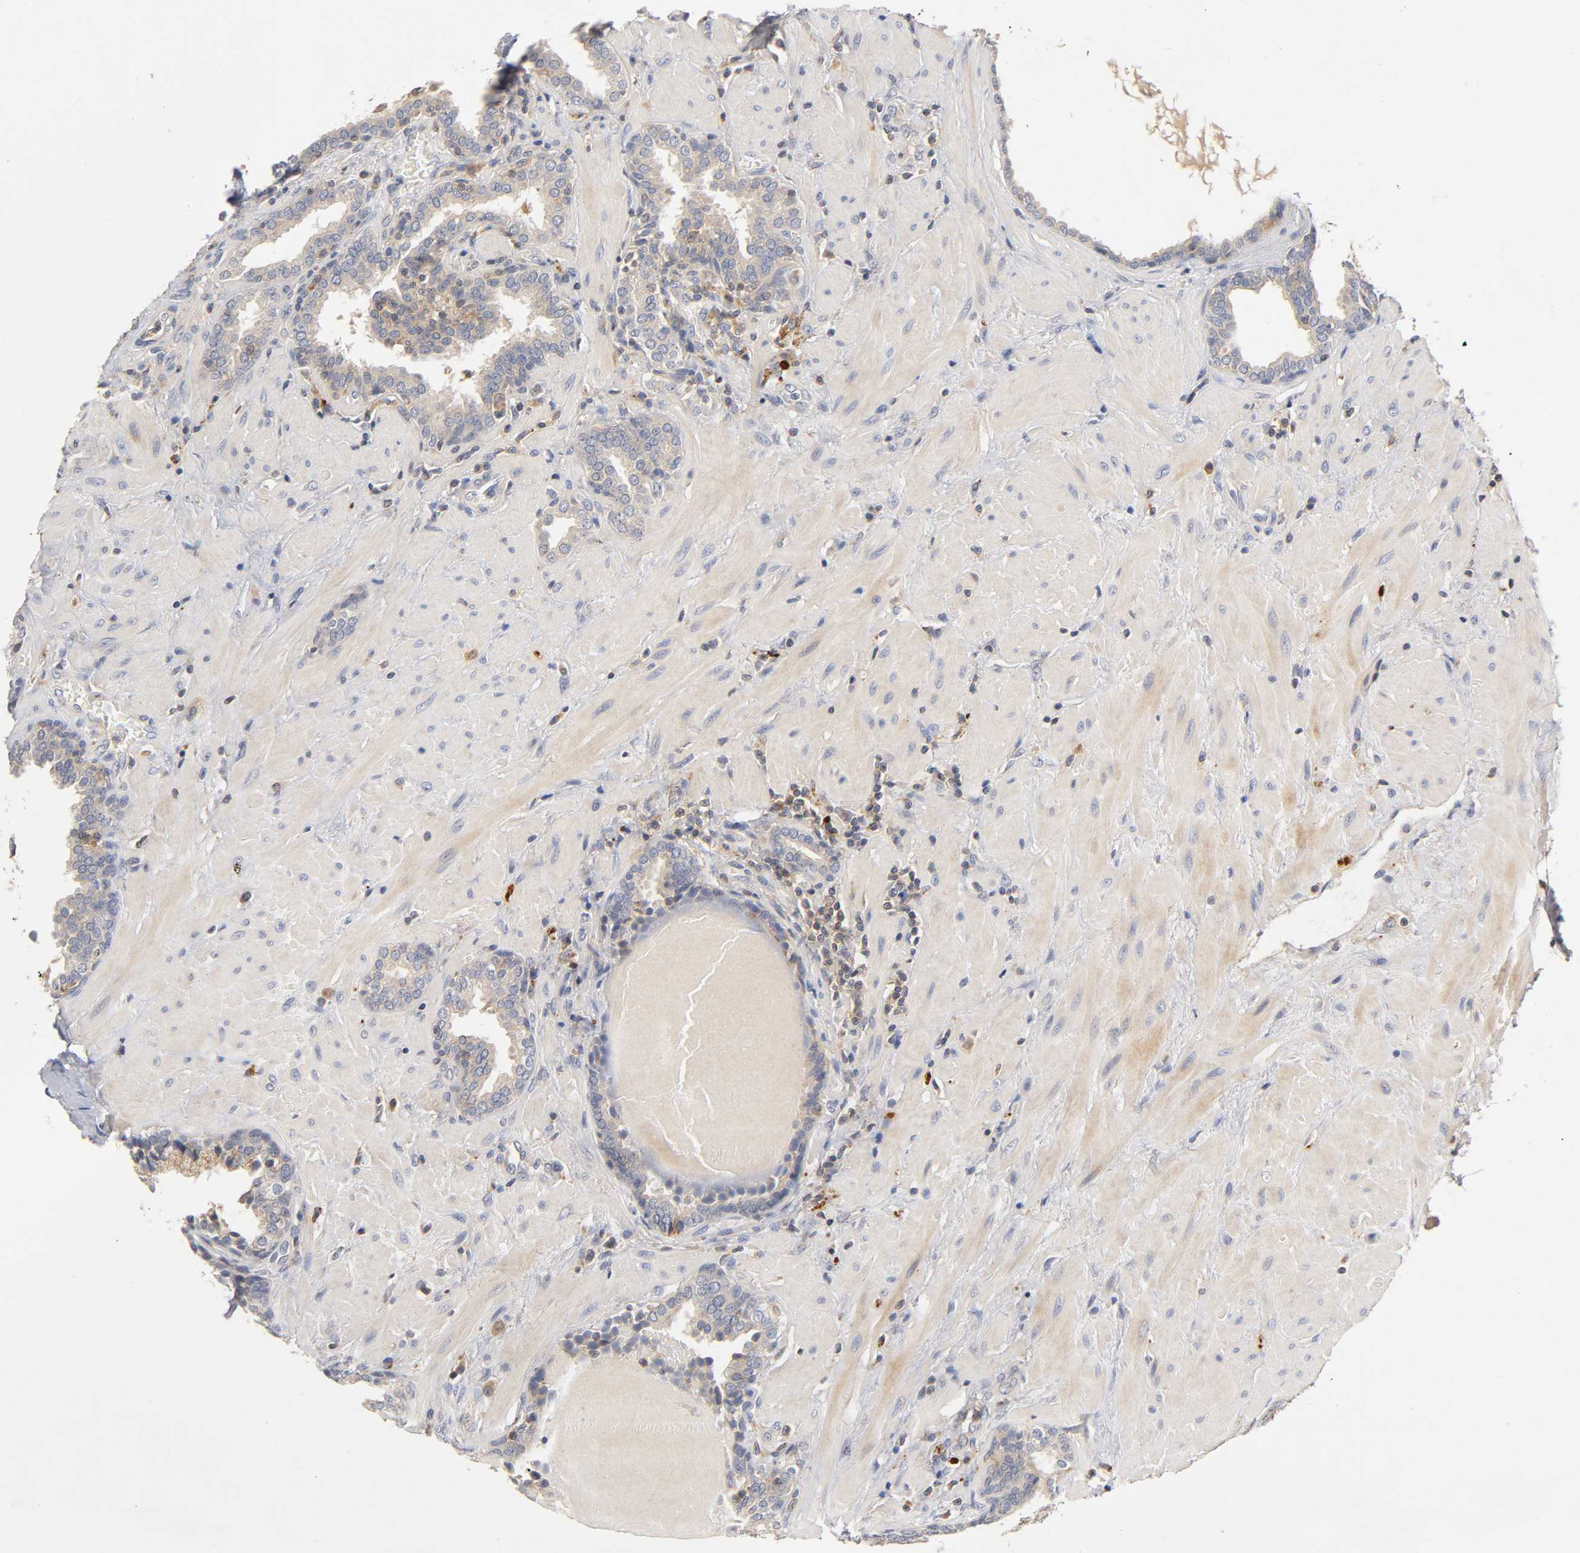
{"staining": {"intensity": "weak", "quantity": ">75%", "location": "cytoplasmic/membranous"}, "tissue": "prostate", "cell_type": "Glandular cells", "image_type": "normal", "snomed": [{"axis": "morphology", "description": "Normal tissue, NOS"}, {"axis": "topography", "description": "Prostate"}], "caption": "Brown immunohistochemical staining in benign human prostate shows weak cytoplasmic/membranous staining in approximately >75% of glandular cells. (Brightfield microscopy of DAB IHC at high magnification).", "gene": "RHOA", "patient": {"sex": "male", "age": 51}}